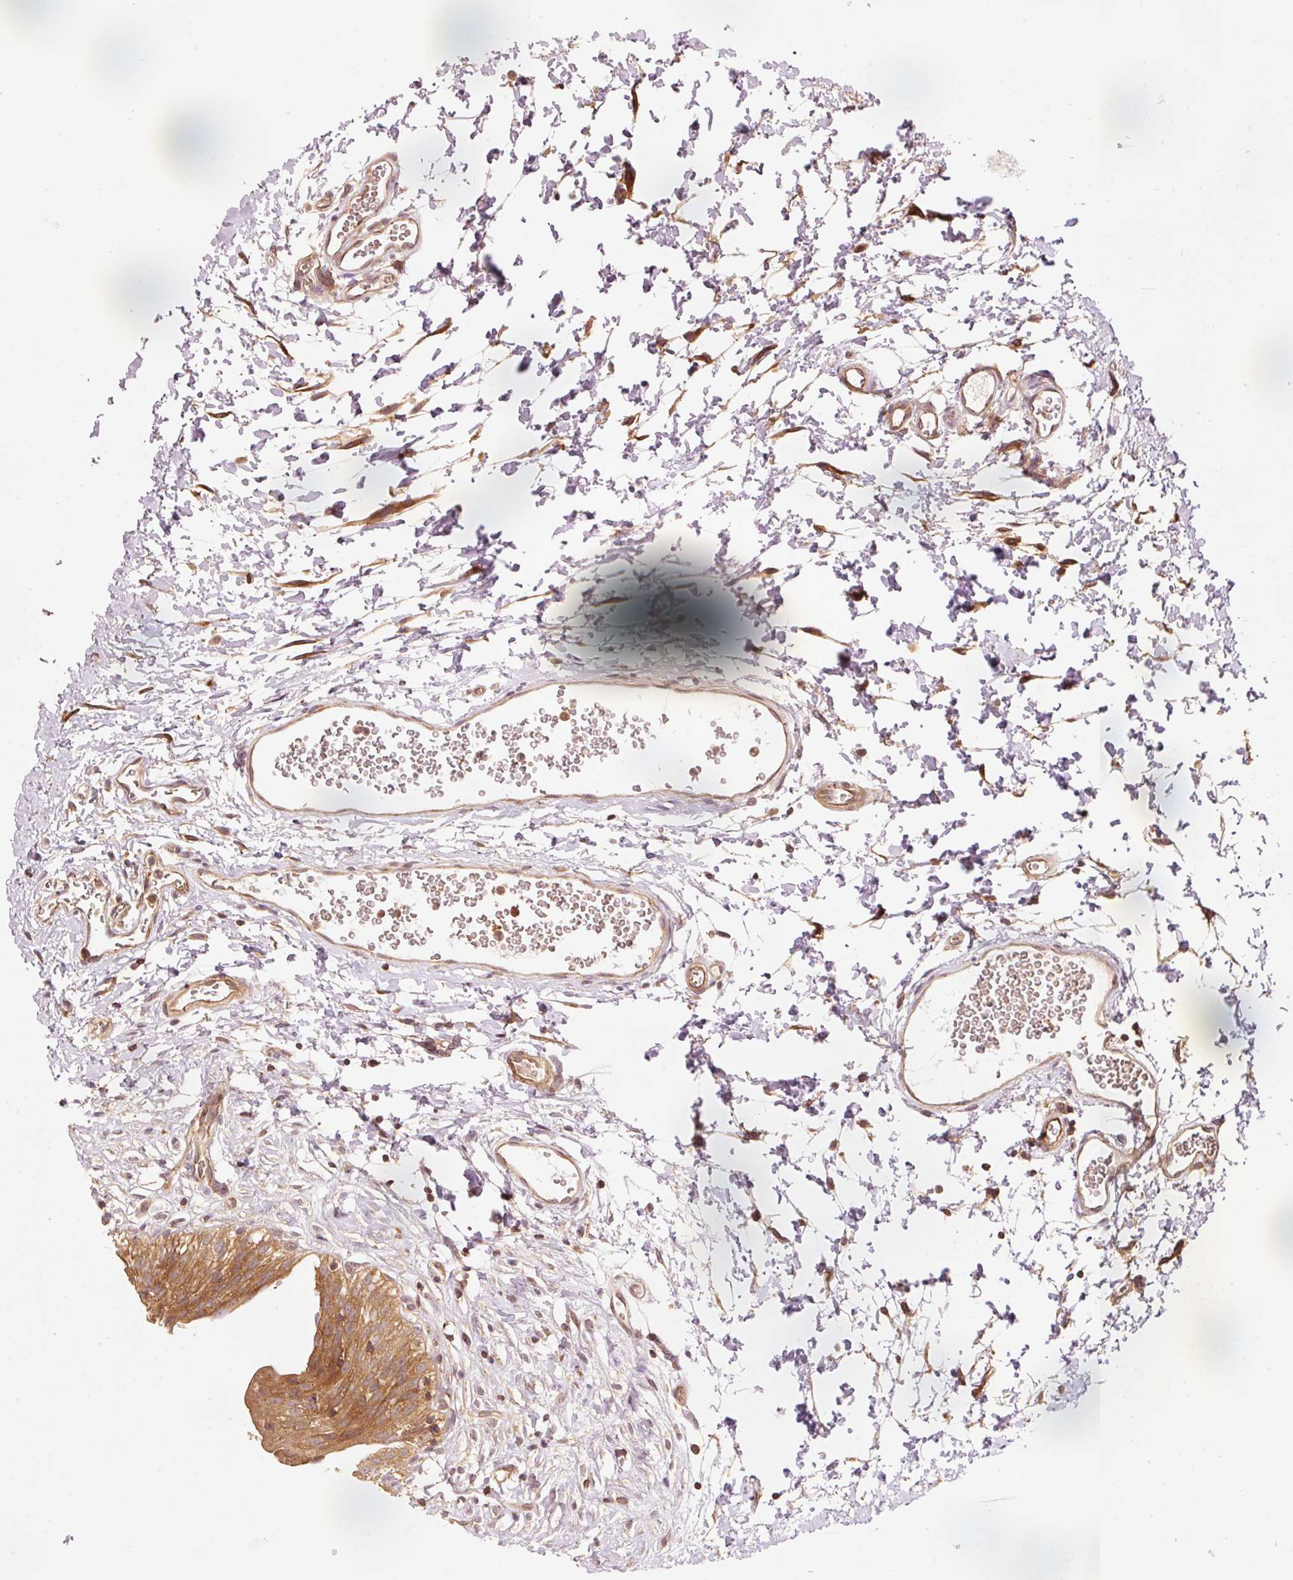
{"staining": {"intensity": "strong", "quantity": ">75%", "location": "cytoplasmic/membranous"}, "tissue": "urinary bladder", "cell_type": "Urothelial cells", "image_type": "normal", "snomed": [{"axis": "morphology", "description": "Normal tissue, NOS"}, {"axis": "topography", "description": "Urinary bladder"}], "caption": "Brown immunohistochemical staining in benign urinary bladder demonstrates strong cytoplasmic/membranous positivity in about >75% of urothelial cells.", "gene": "PDAP1", "patient": {"sex": "male", "age": 51}}